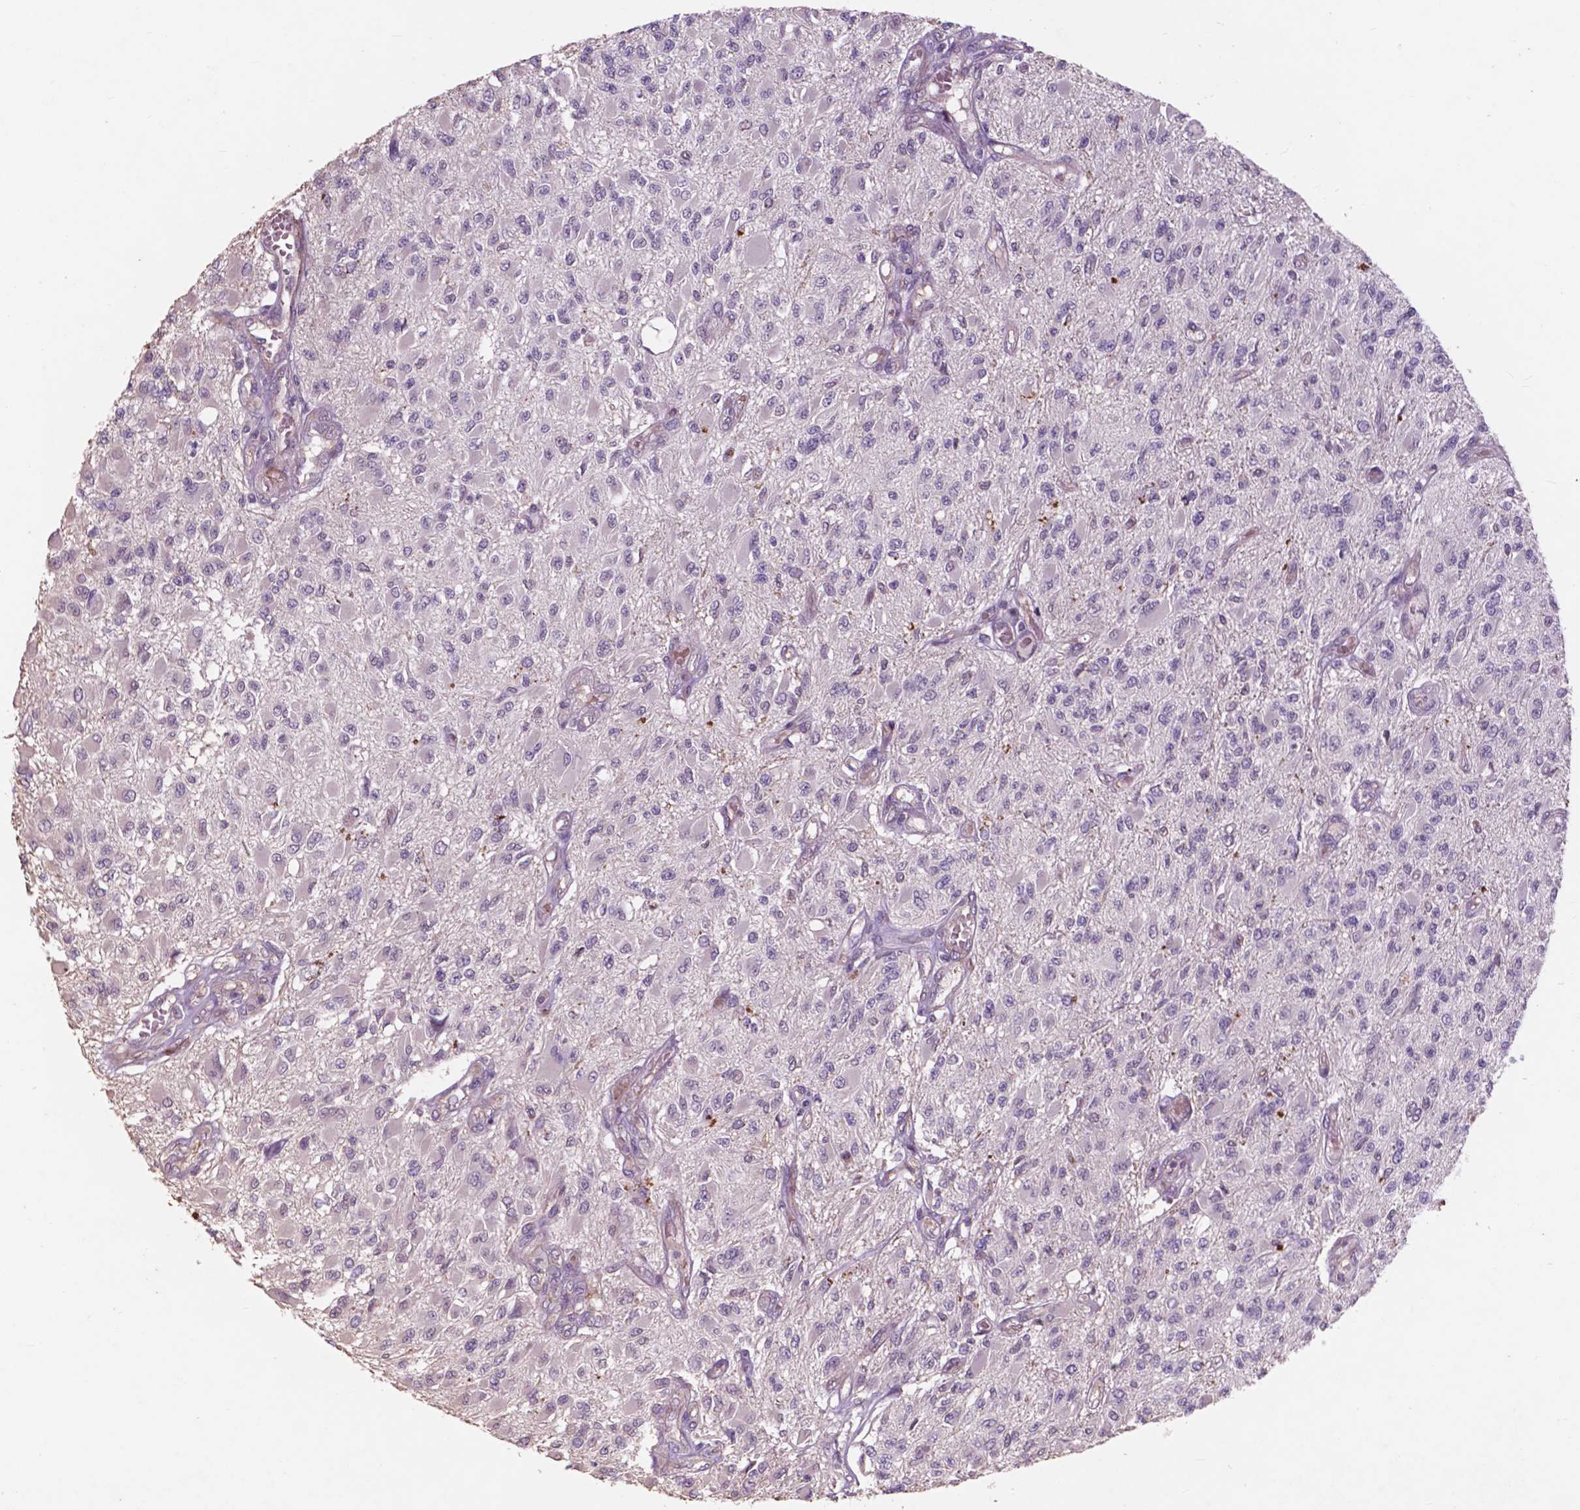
{"staining": {"intensity": "negative", "quantity": "none", "location": "none"}, "tissue": "glioma", "cell_type": "Tumor cells", "image_type": "cancer", "snomed": [{"axis": "morphology", "description": "Glioma, malignant, High grade"}, {"axis": "topography", "description": "Brain"}], "caption": "Histopathology image shows no significant protein staining in tumor cells of malignant high-grade glioma. (Stains: DAB immunohistochemistry (IHC) with hematoxylin counter stain, Microscopy: brightfield microscopy at high magnification).", "gene": "RFPL4B", "patient": {"sex": "female", "age": 63}}